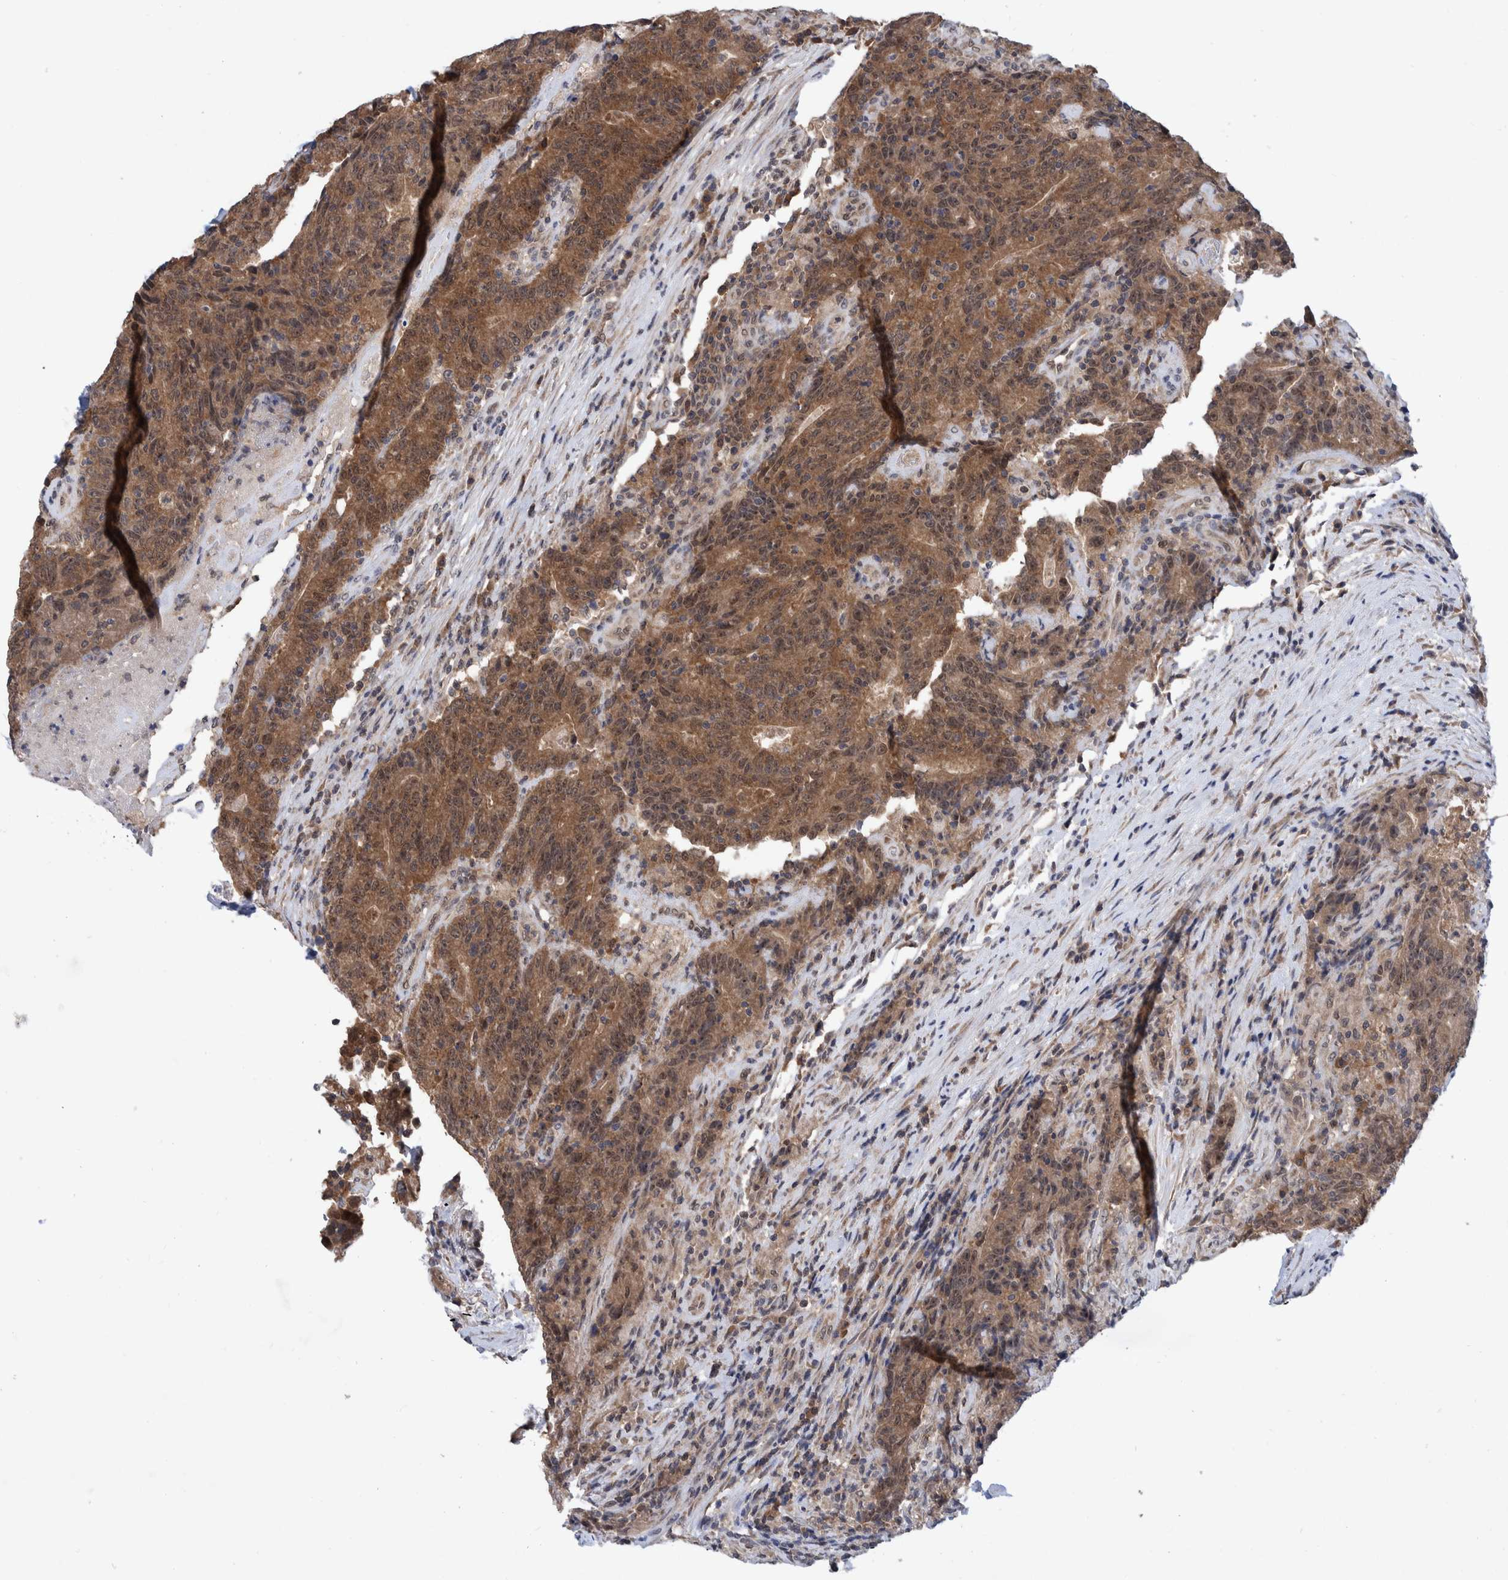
{"staining": {"intensity": "moderate", "quantity": ">75%", "location": "cytoplasmic/membranous,nuclear"}, "tissue": "colorectal cancer", "cell_type": "Tumor cells", "image_type": "cancer", "snomed": [{"axis": "morphology", "description": "Normal tissue, NOS"}, {"axis": "morphology", "description": "Adenocarcinoma, NOS"}, {"axis": "topography", "description": "Colon"}], "caption": "Tumor cells display medium levels of moderate cytoplasmic/membranous and nuclear positivity in about >75% of cells in human adenocarcinoma (colorectal).", "gene": "PLPBP", "patient": {"sex": "female", "age": 75}}